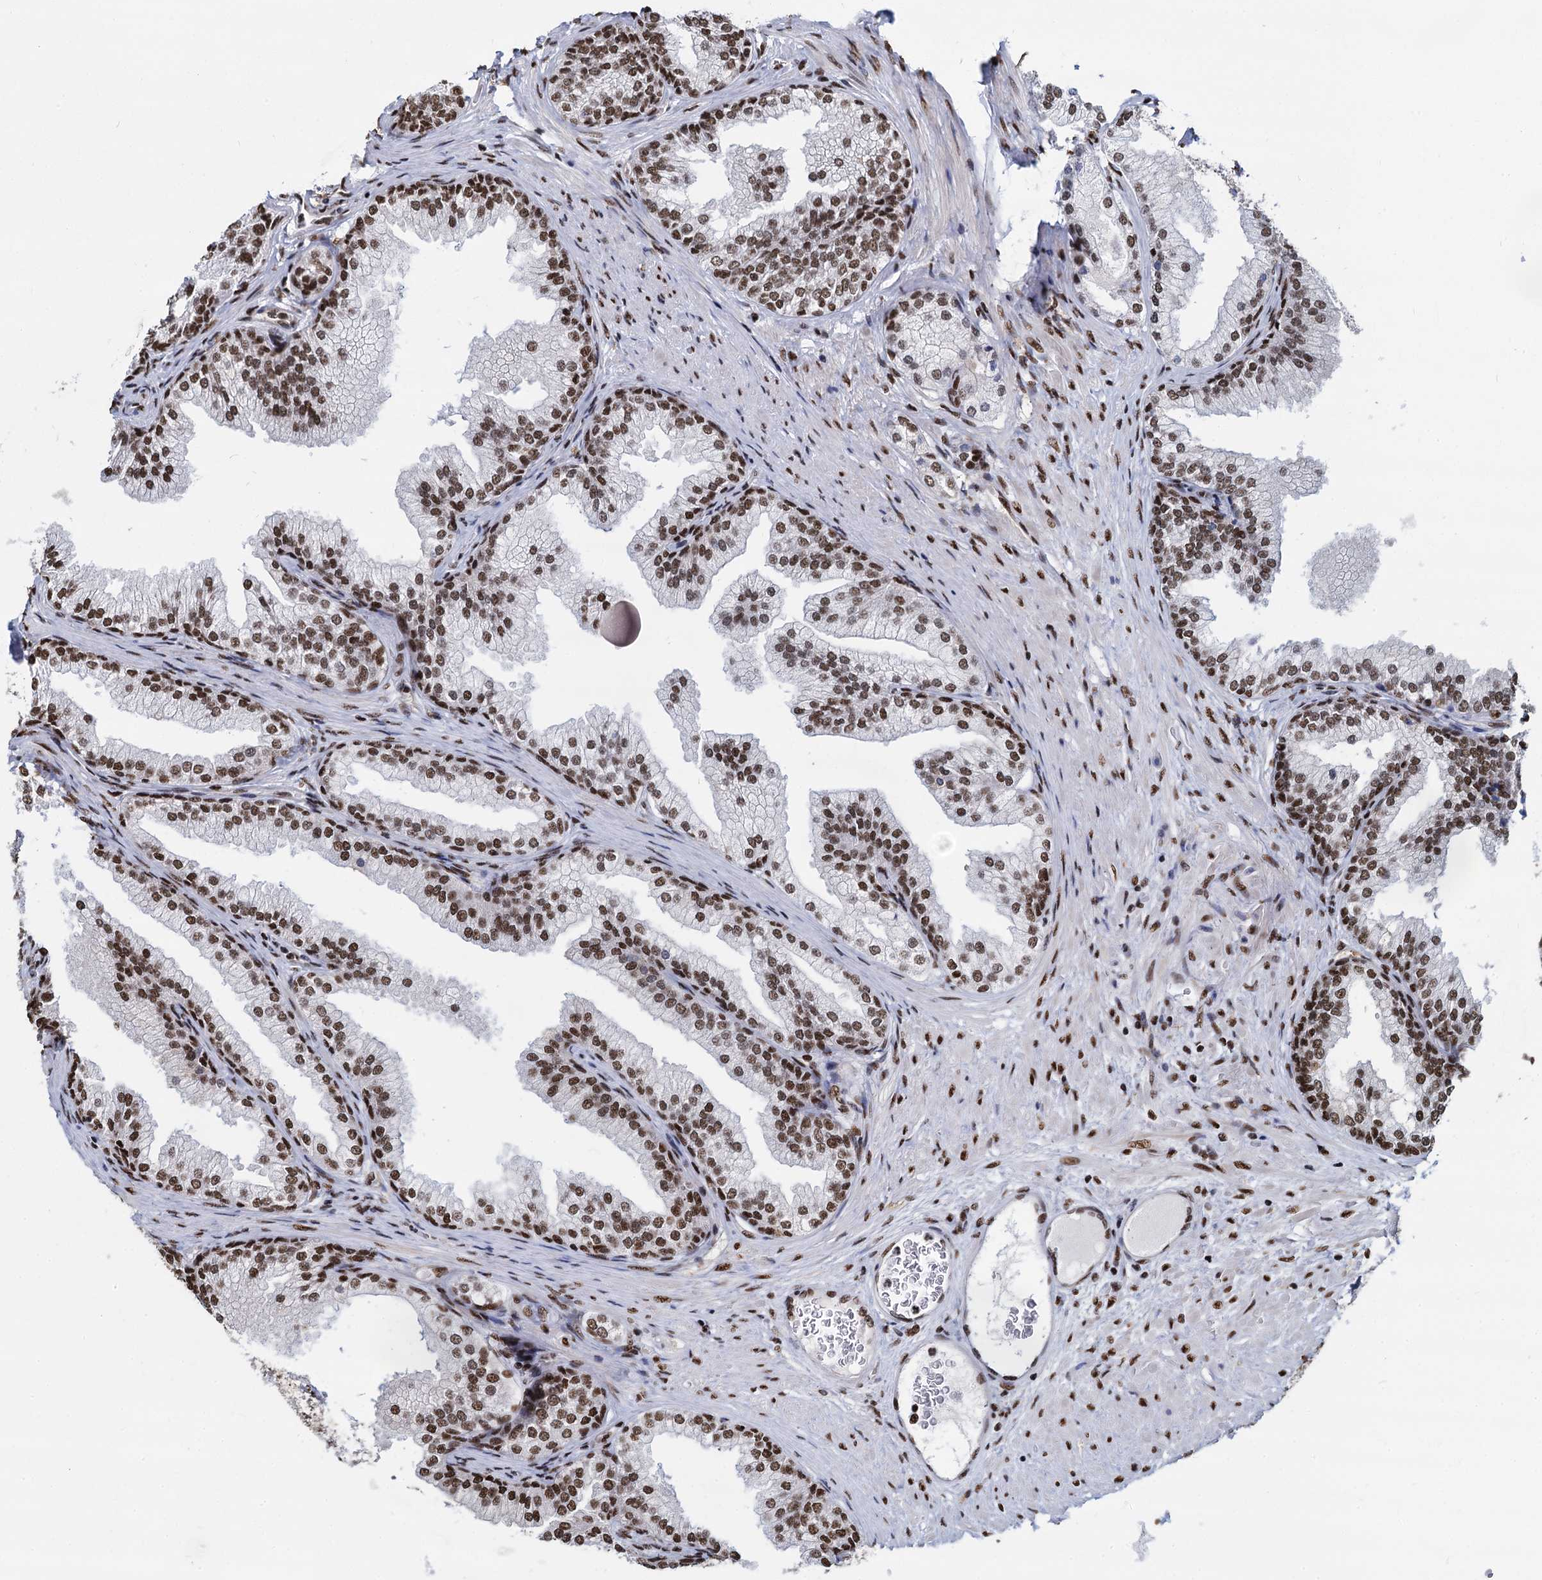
{"staining": {"intensity": "strong", "quantity": ">75%", "location": "nuclear"}, "tissue": "prostate", "cell_type": "Glandular cells", "image_type": "normal", "snomed": [{"axis": "morphology", "description": "Normal tissue, NOS"}, {"axis": "topography", "description": "Prostate"}], "caption": "This histopathology image exhibits normal prostate stained with immunohistochemistry (IHC) to label a protein in brown. The nuclear of glandular cells show strong positivity for the protein. Nuclei are counter-stained blue.", "gene": "DCPS", "patient": {"sex": "male", "age": 76}}